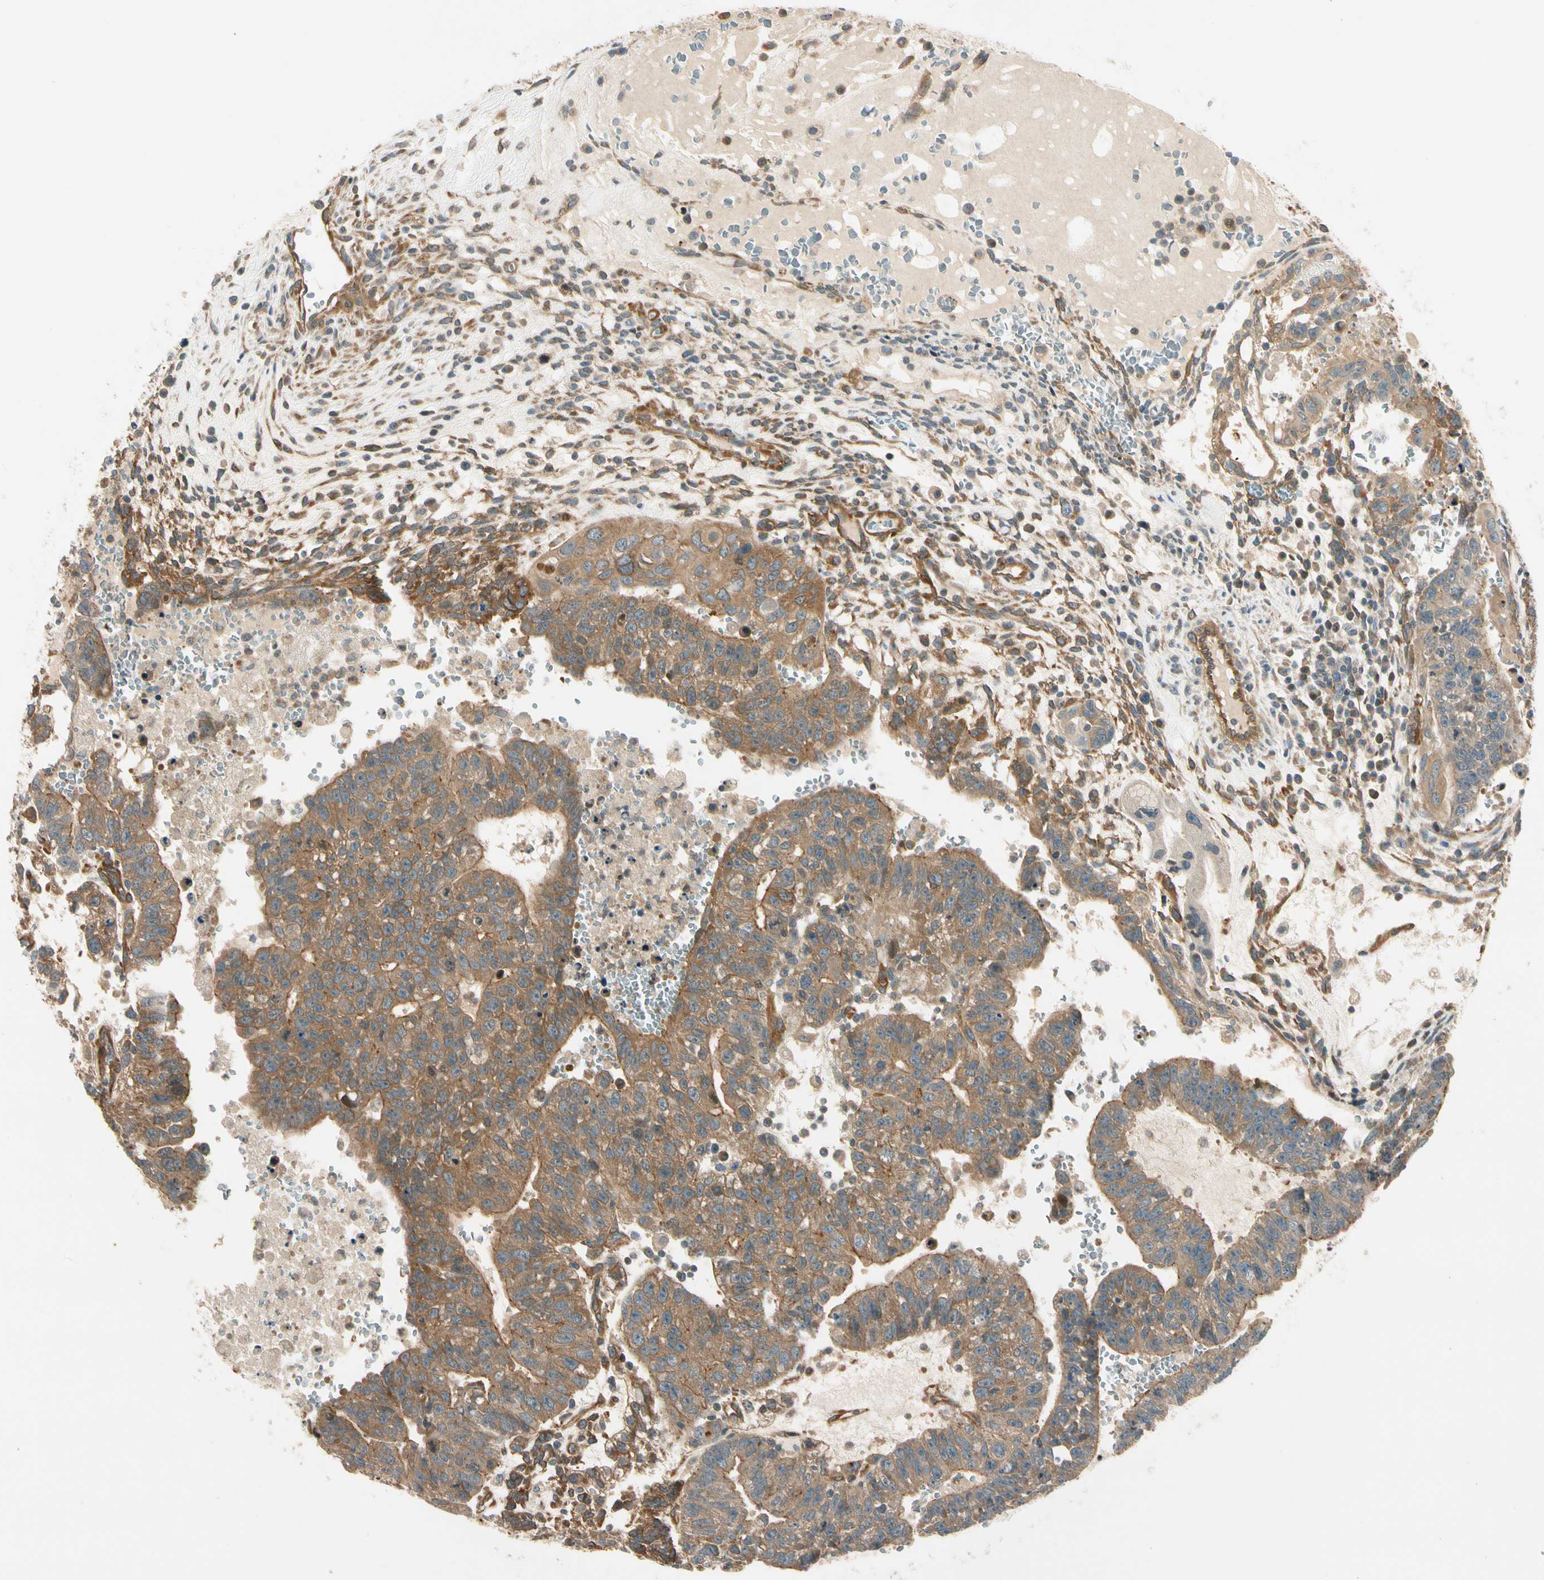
{"staining": {"intensity": "weak", "quantity": ">75%", "location": "cytoplasmic/membranous"}, "tissue": "testis cancer", "cell_type": "Tumor cells", "image_type": "cancer", "snomed": [{"axis": "morphology", "description": "Seminoma, NOS"}, {"axis": "morphology", "description": "Carcinoma, Embryonal, NOS"}, {"axis": "topography", "description": "Testis"}], "caption": "Protein analysis of testis cancer tissue shows weak cytoplasmic/membranous positivity in about >75% of tumor cells. (IHC, brightfield microscopy, high magnification).", "gene": "ROCK2", "patient": {"sex": "male", "age": 52}}